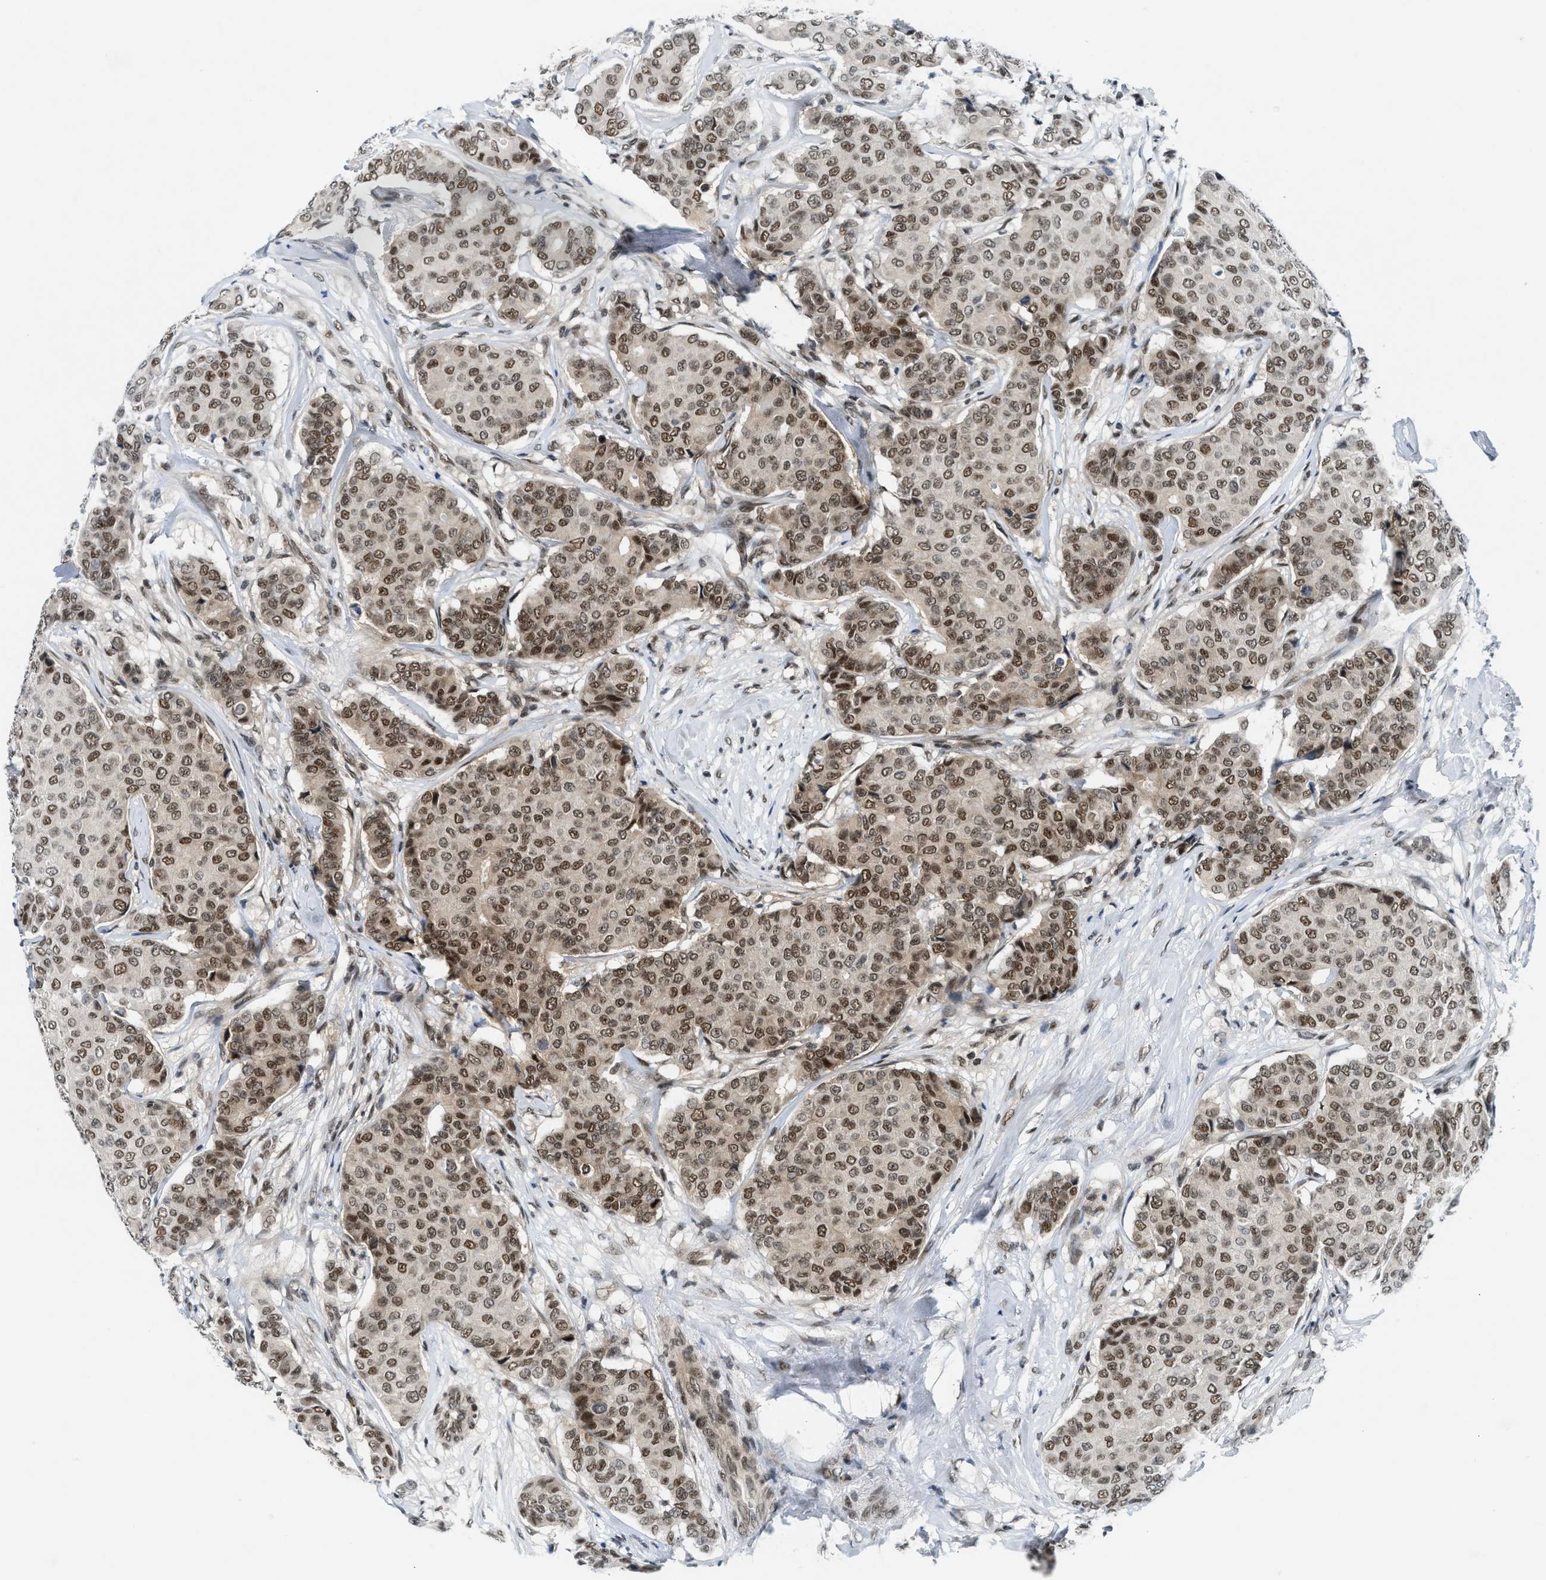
{"staining": {"intensity": "moderate", "quantity": ">75%", "location": "cytoplasmic/membranous,nuclear"}, "tissue": "breast cancer", "cell_type": "Tumor cells", "image_type": "cancer", "snomed": [{"axis": "morphology", "description": "Duct carcinoma"}, {"axis": "topography", "description": "Breast"}], "caption": "Invasive ductal carcinoma (breast) was stained to show a protein in brown. There is medium levels of moderate cytoplasmic/membranous and nuclear staining in about >75% of tumor cells. The protein is stained brown, and the nuclei are stained in blue (DAB IHC with brightfield microscopy, high magnification).", "gene": "NCOA1", "patient": {"sex": "female", "age": 75}}